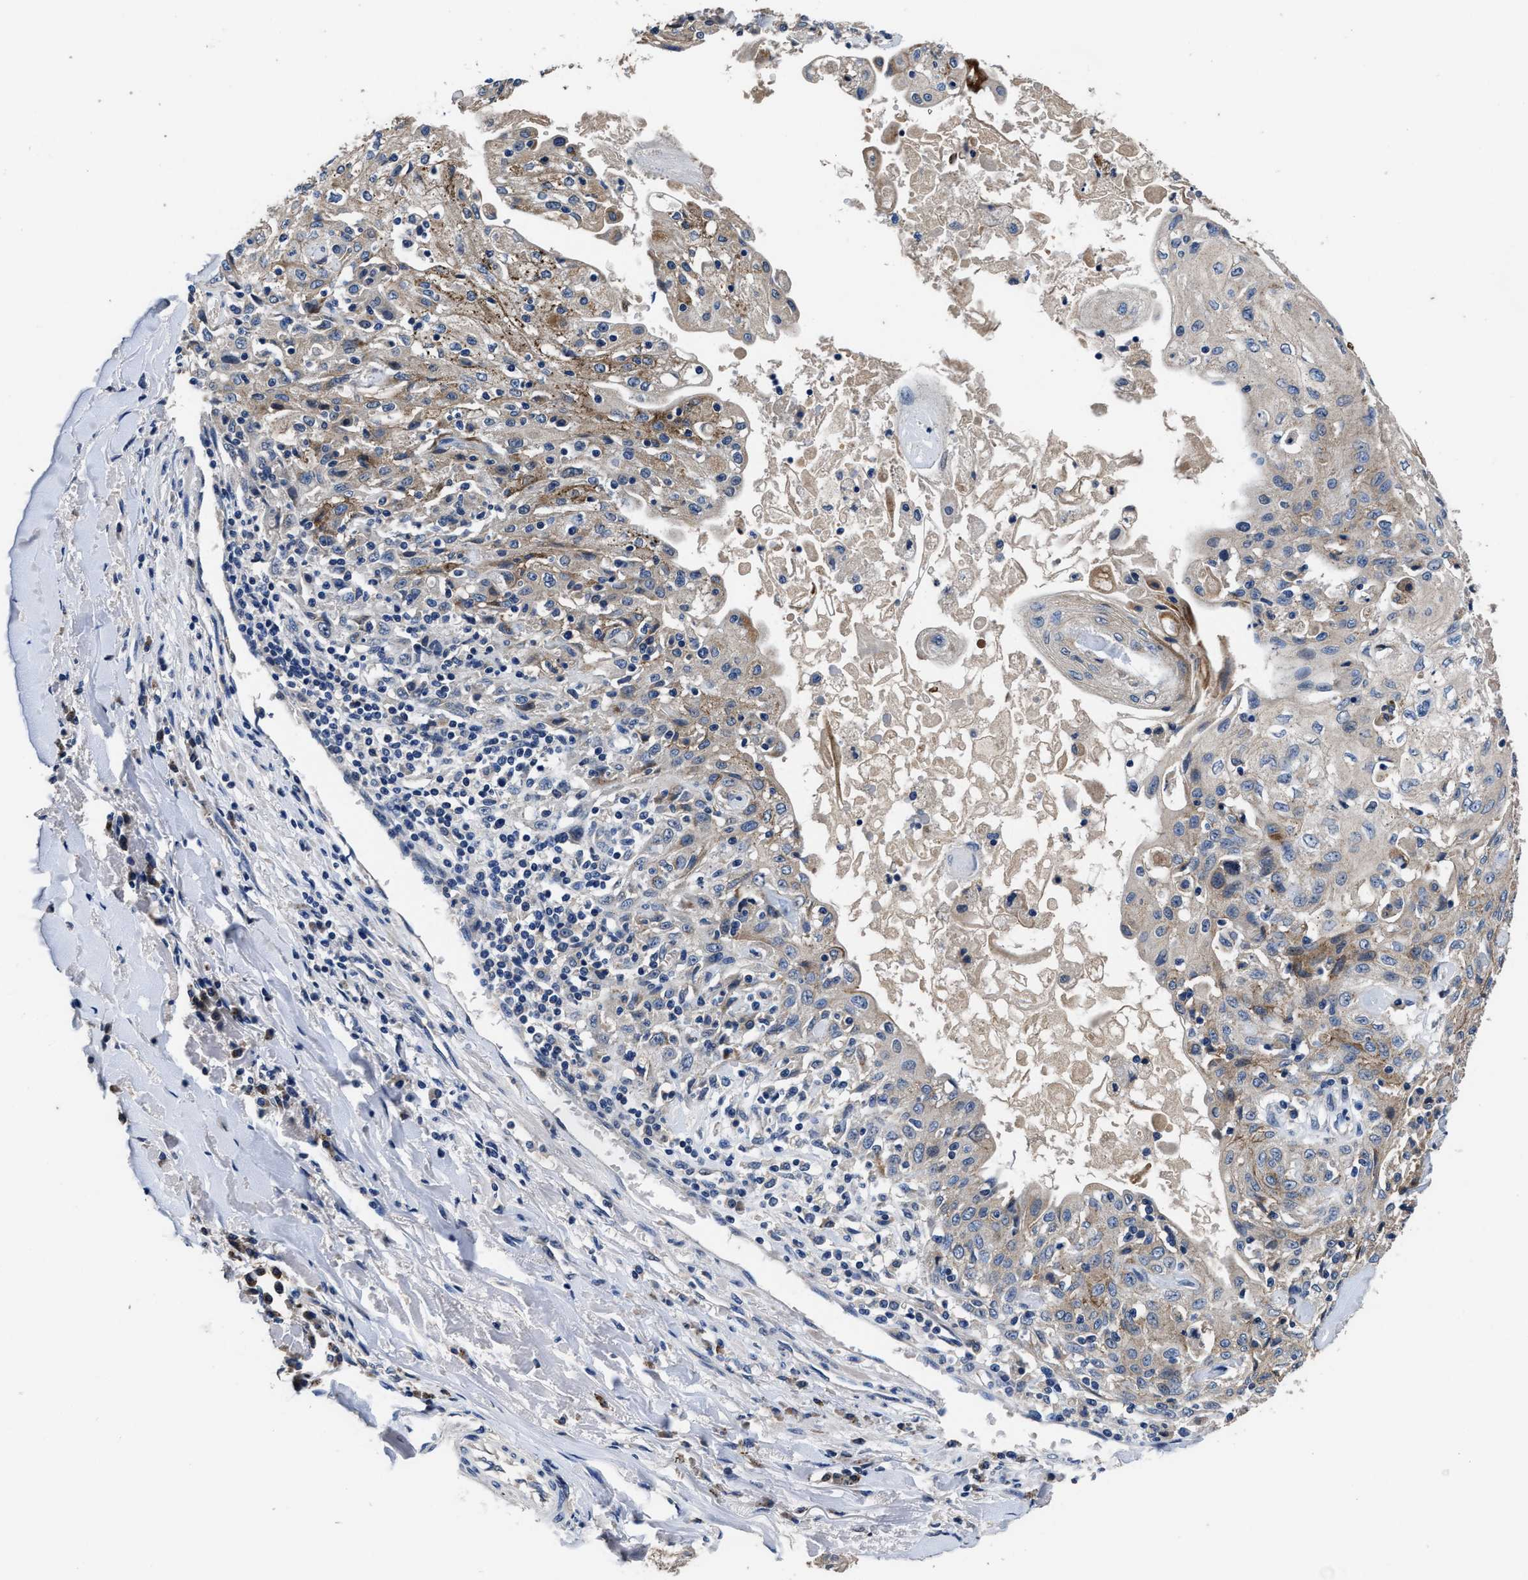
{"staining": {"intensity": "moderate", "quantity": "<25%", "location": "cytoplasmic/membranous"}, "tissue": "skin cancer", "cell_type": "Tumor cells", "image_type": "cancer", "snomed": [{"axis": "morphology", "description": "Squamous cell carcinoma, NOS"}, {"axis": "morphology", "description": "Squamous cell carcinoma, metastatic, NOS"}, {"axis": "topography", "description": "Skin"}, {"axis": "topography", "description": "Lymph node"}], "caption": "A brown stain highlights moderate cytoplasmic/membranous positivity of a protein in skin cancer (metastatic squamous cell carcinoma) tumor cells. (IHC, brightfield microscopy, high magnification).", "gene": "UBR4", "patient": {"sex": "male", "age": 75}}